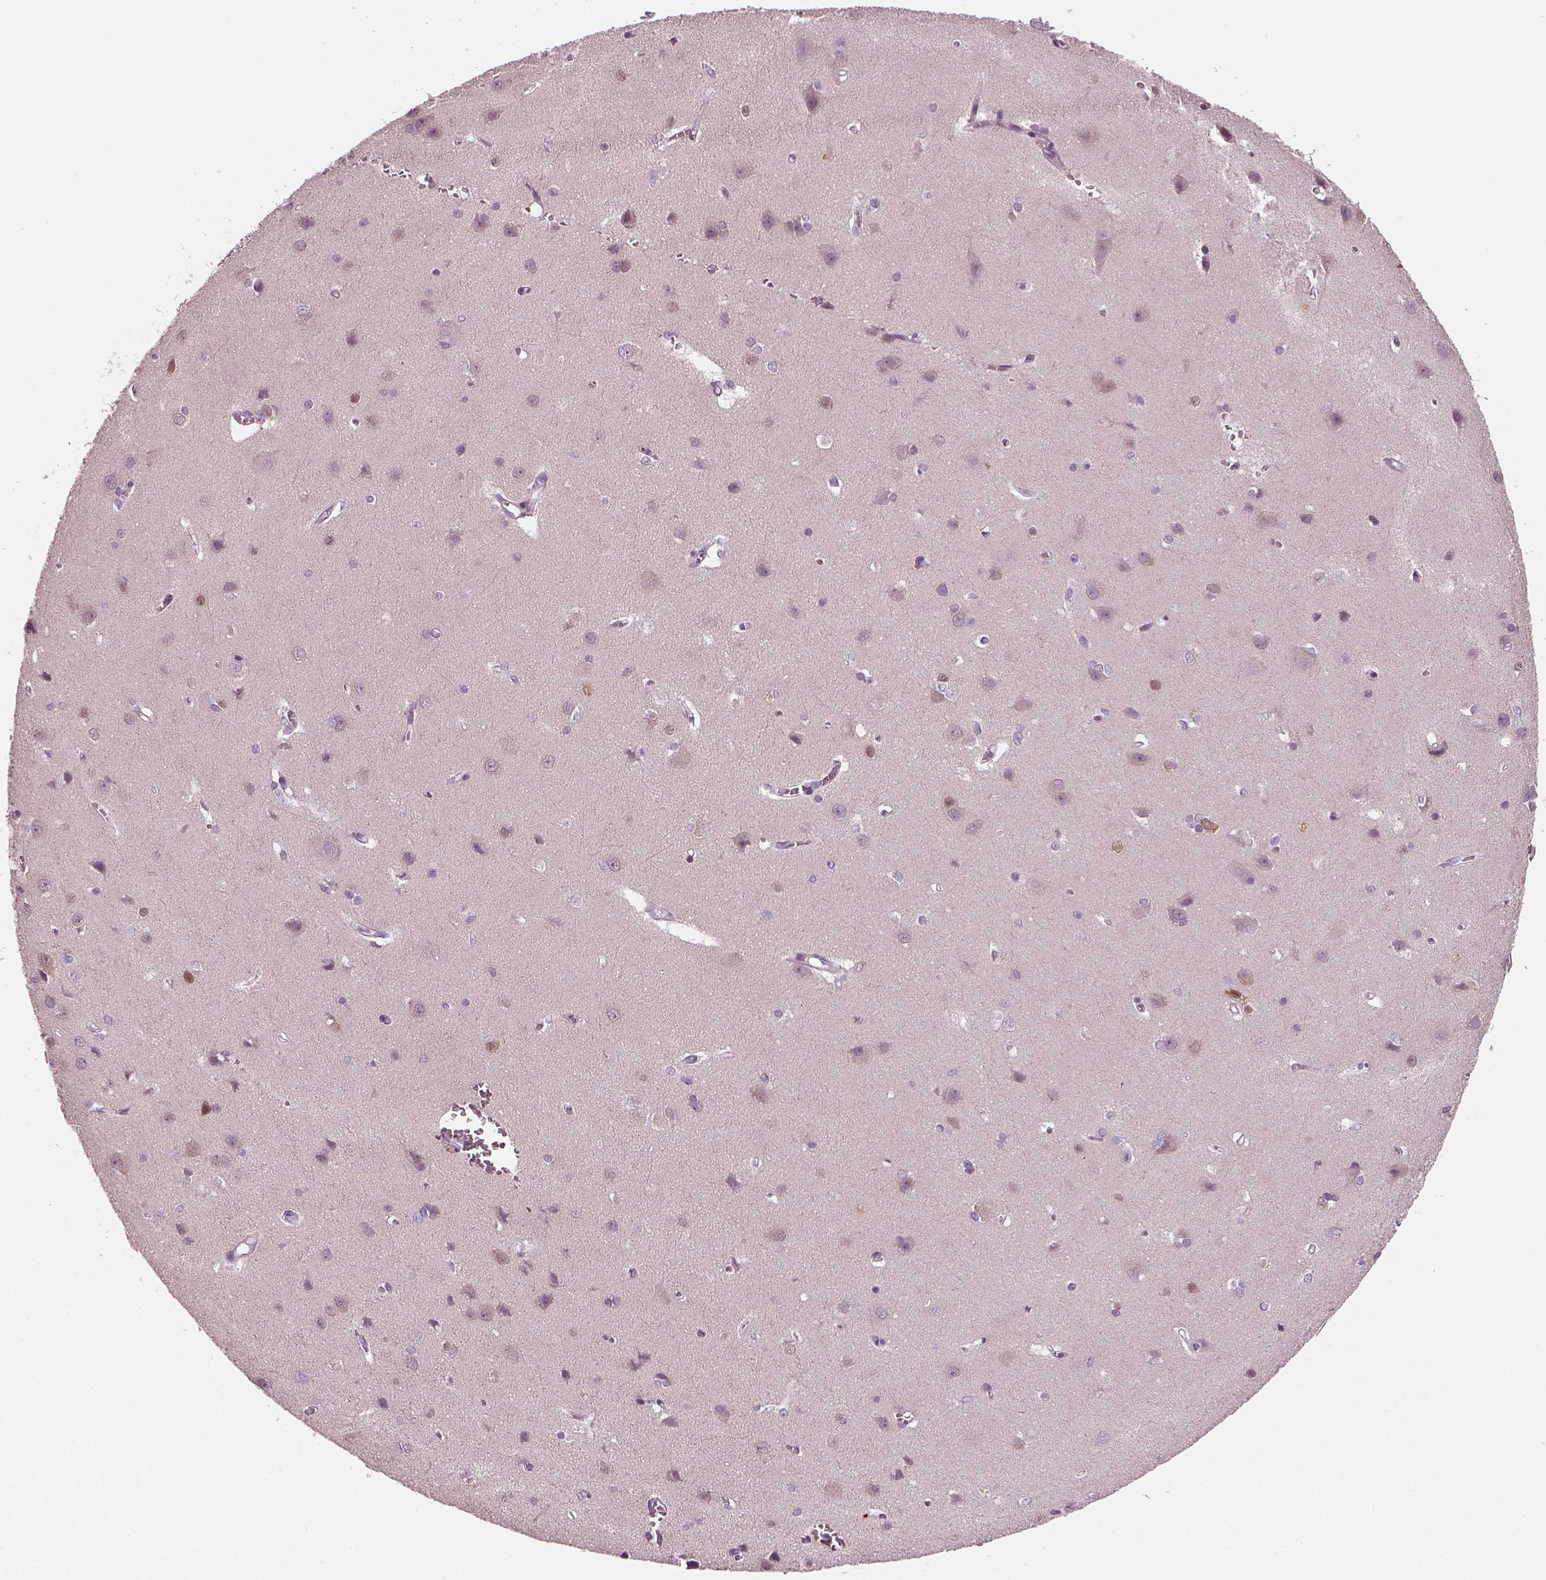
{"staining": {"intensity": "negative", "quantity": "none", "location": "none"}, "tissue": "cerebral cortex", "cell_type": "Endothelial cells", "image_type": "normal", "snomed": [{"axis": "morphology", "description": "Normal tissue, NOS"}, {"axis": "topography", "description": "Cerebral cortex"}], "caption": "This is a micrograph of immunohistochemistry (IHC) staining of benign cerebral cortex, which shows no positivity in endothelial cells.", "gene": "DPYSL5", "patient": {"sex": "male", "age": 37}}